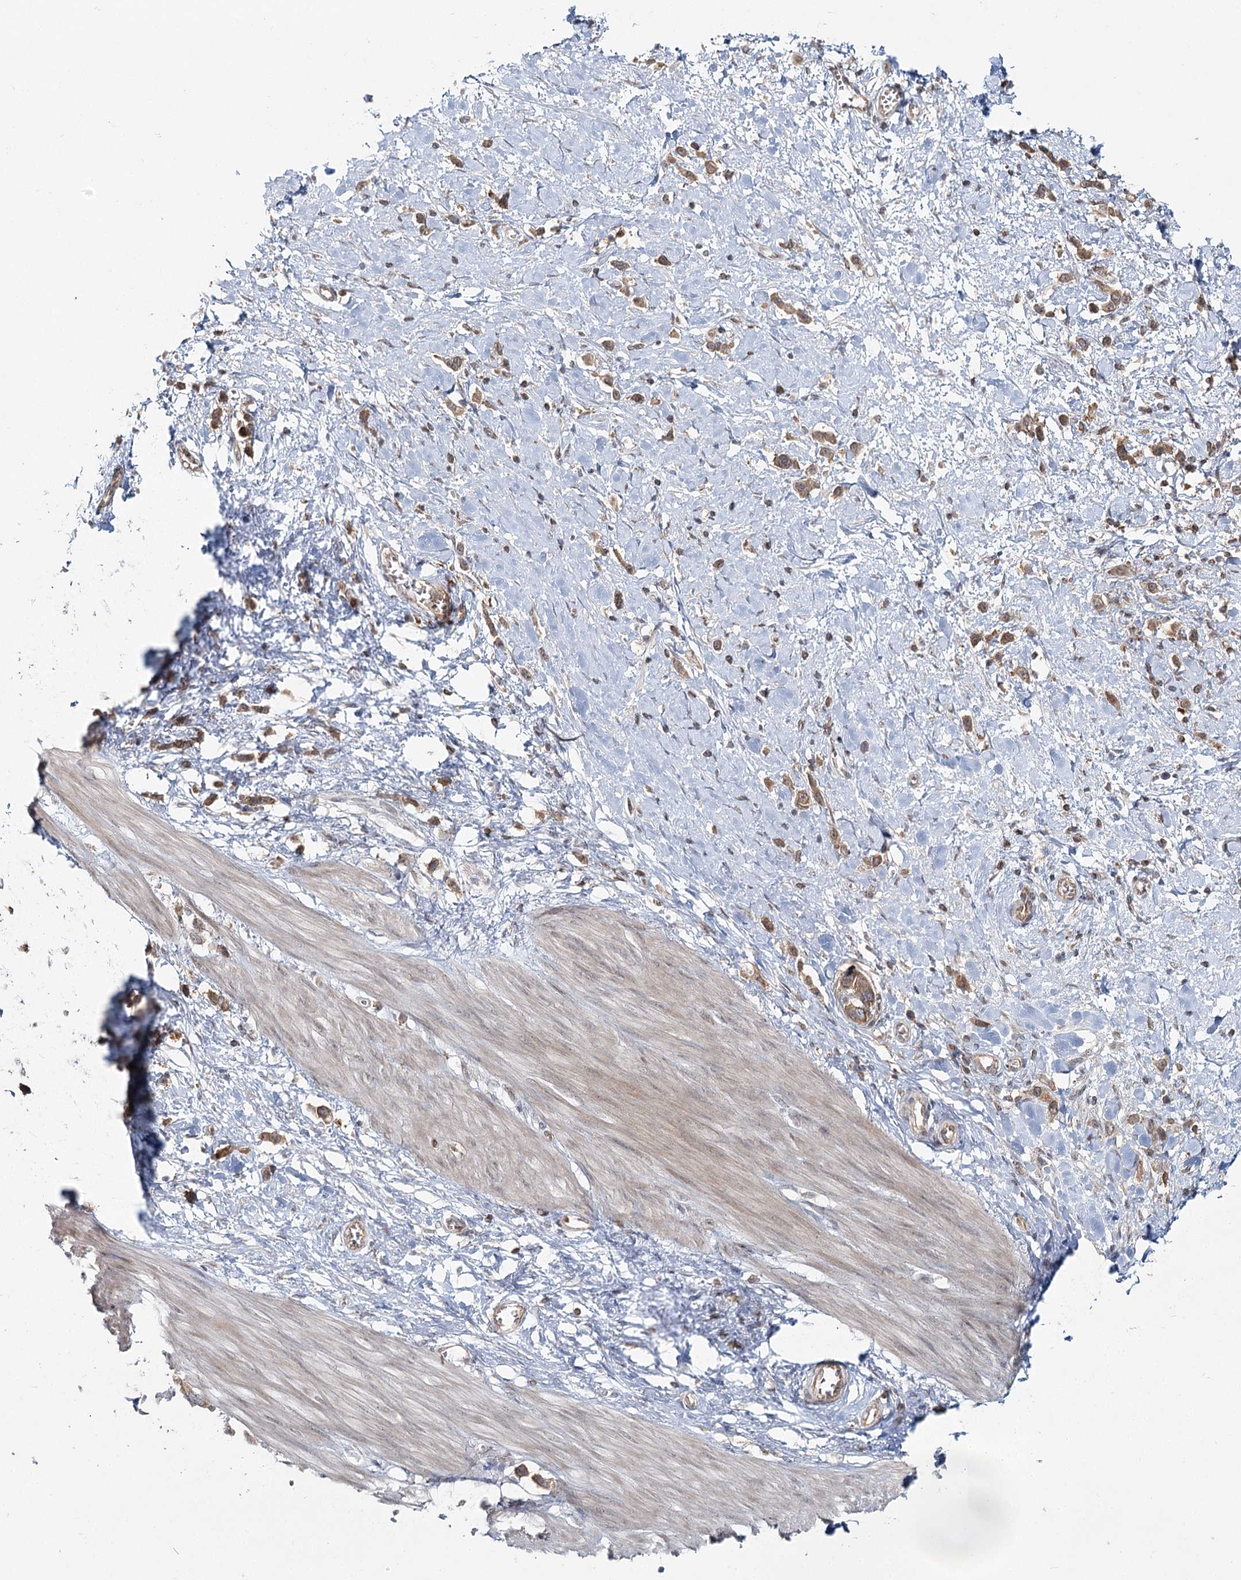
{"staining": {"intensity": "moderate", "quantity": ">75%", "location": "cytoplasmic/membranous"}, "tissue": "stomach cancer", "cell_type": "Tumor cells", "image_type": "cancer", "snomed": [{"axis": "morphology", "description": "Adenocarcinoma, NOS"}, {"axis": "topography", "description": "Stomach"}], "caption": "Immunohistochemistry (IHC) histopathology image of neoplastic tissue: stomach adenocarcinoma stained using immunohistochemistry (IHC) exhibits medium levels of moderate protein expression localized specifically in the cytoplasmic/membranous of tumor cells, appearing as a cytoplasmic/membranous brown color.", "gene": "FAM120B", "patient": {"sex": "female", "age": 65}}